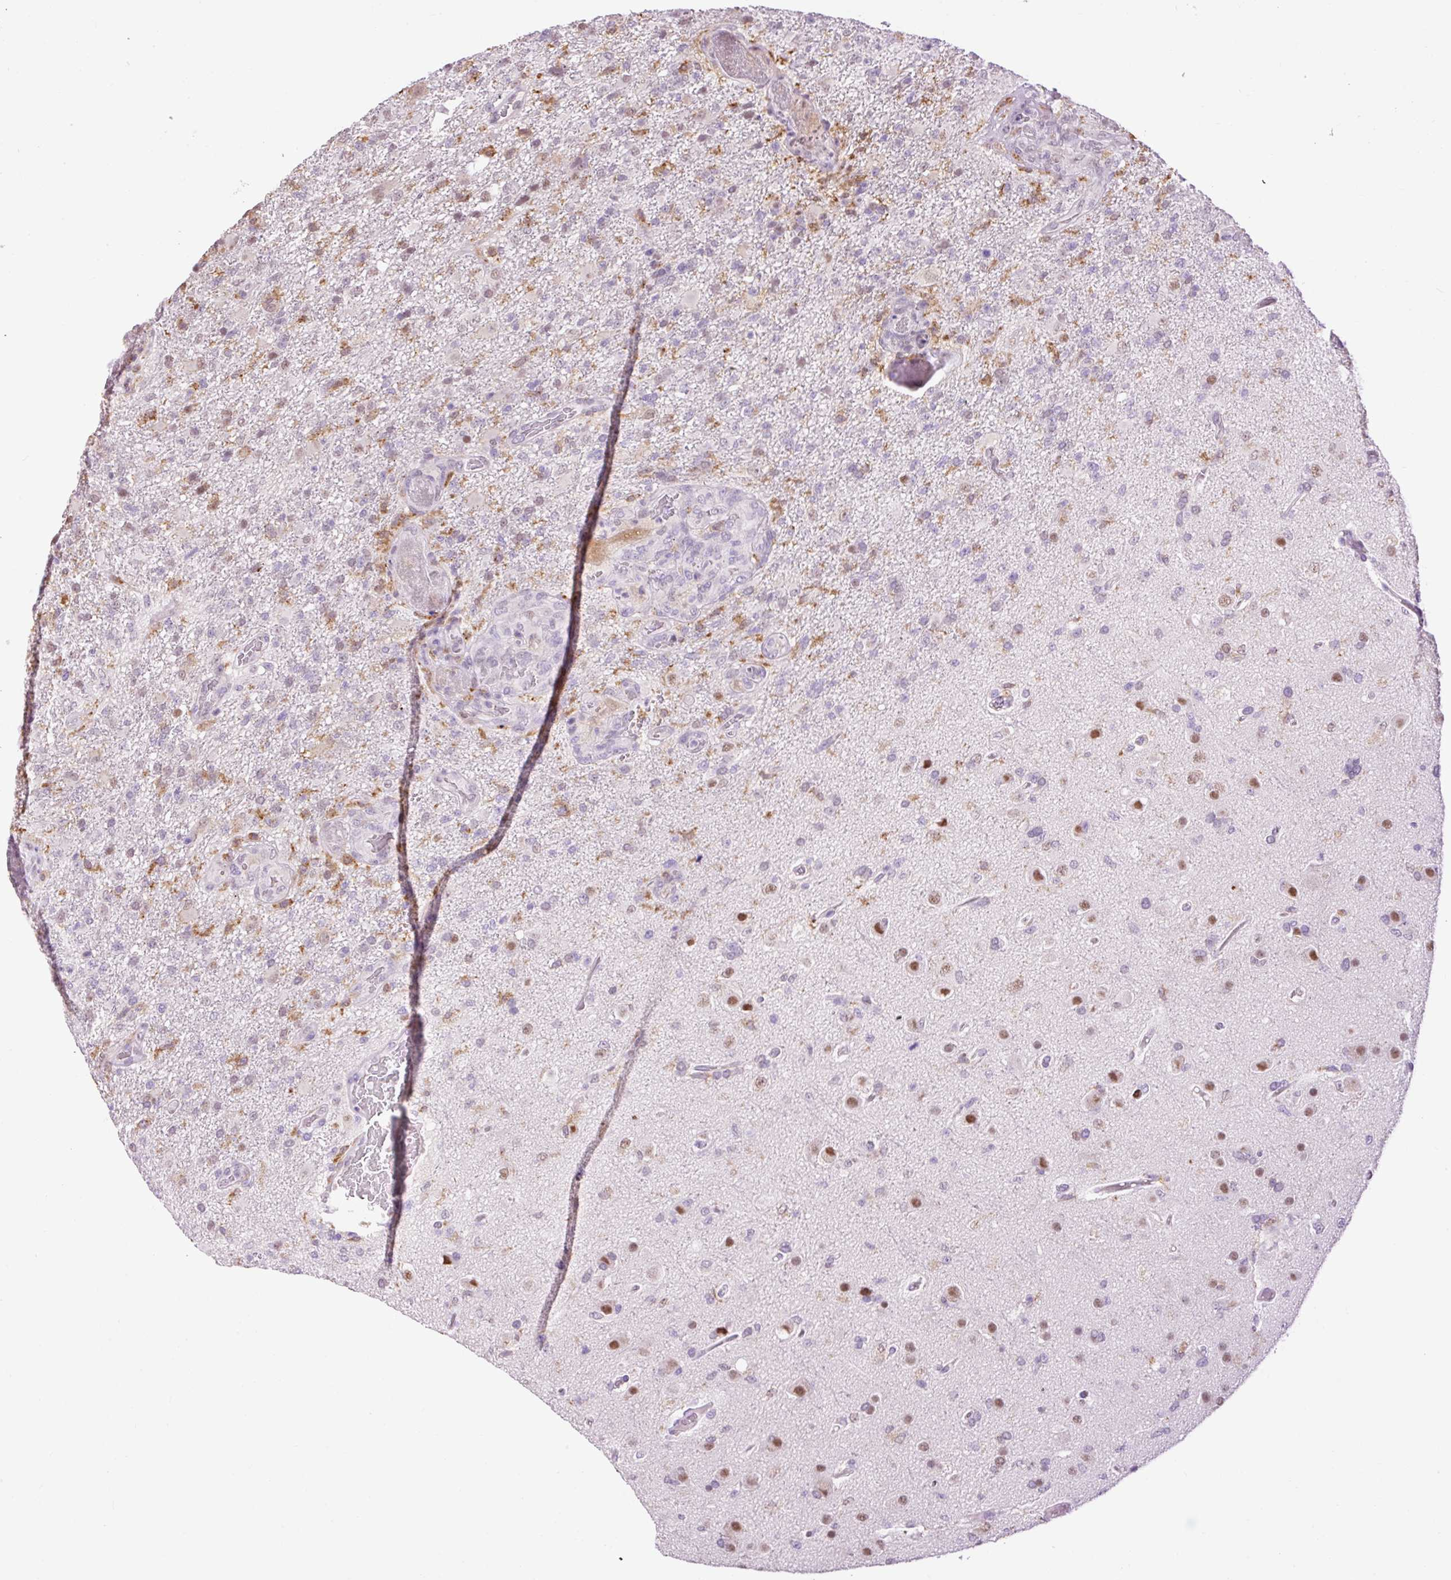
{"staining": {"intensity": "weak", "quantity": "<25%", "location": "nuclear"}, "tissue": "glioma", "cell_type": "Tumor cells", "image_type": "cancer", "snomed": [{"axis": "morphology", "description": "Glioma, malignant, High grade"}, {"axis": "topography", "description": "Brain"}], "caption": "The immunohistochemistry (IHC) photomicrograph has no significant expression in tumor cells of malignant high-grade glioma tissue.", "gene": "LY86", "patient": {"sex": "female", "age": 74}}